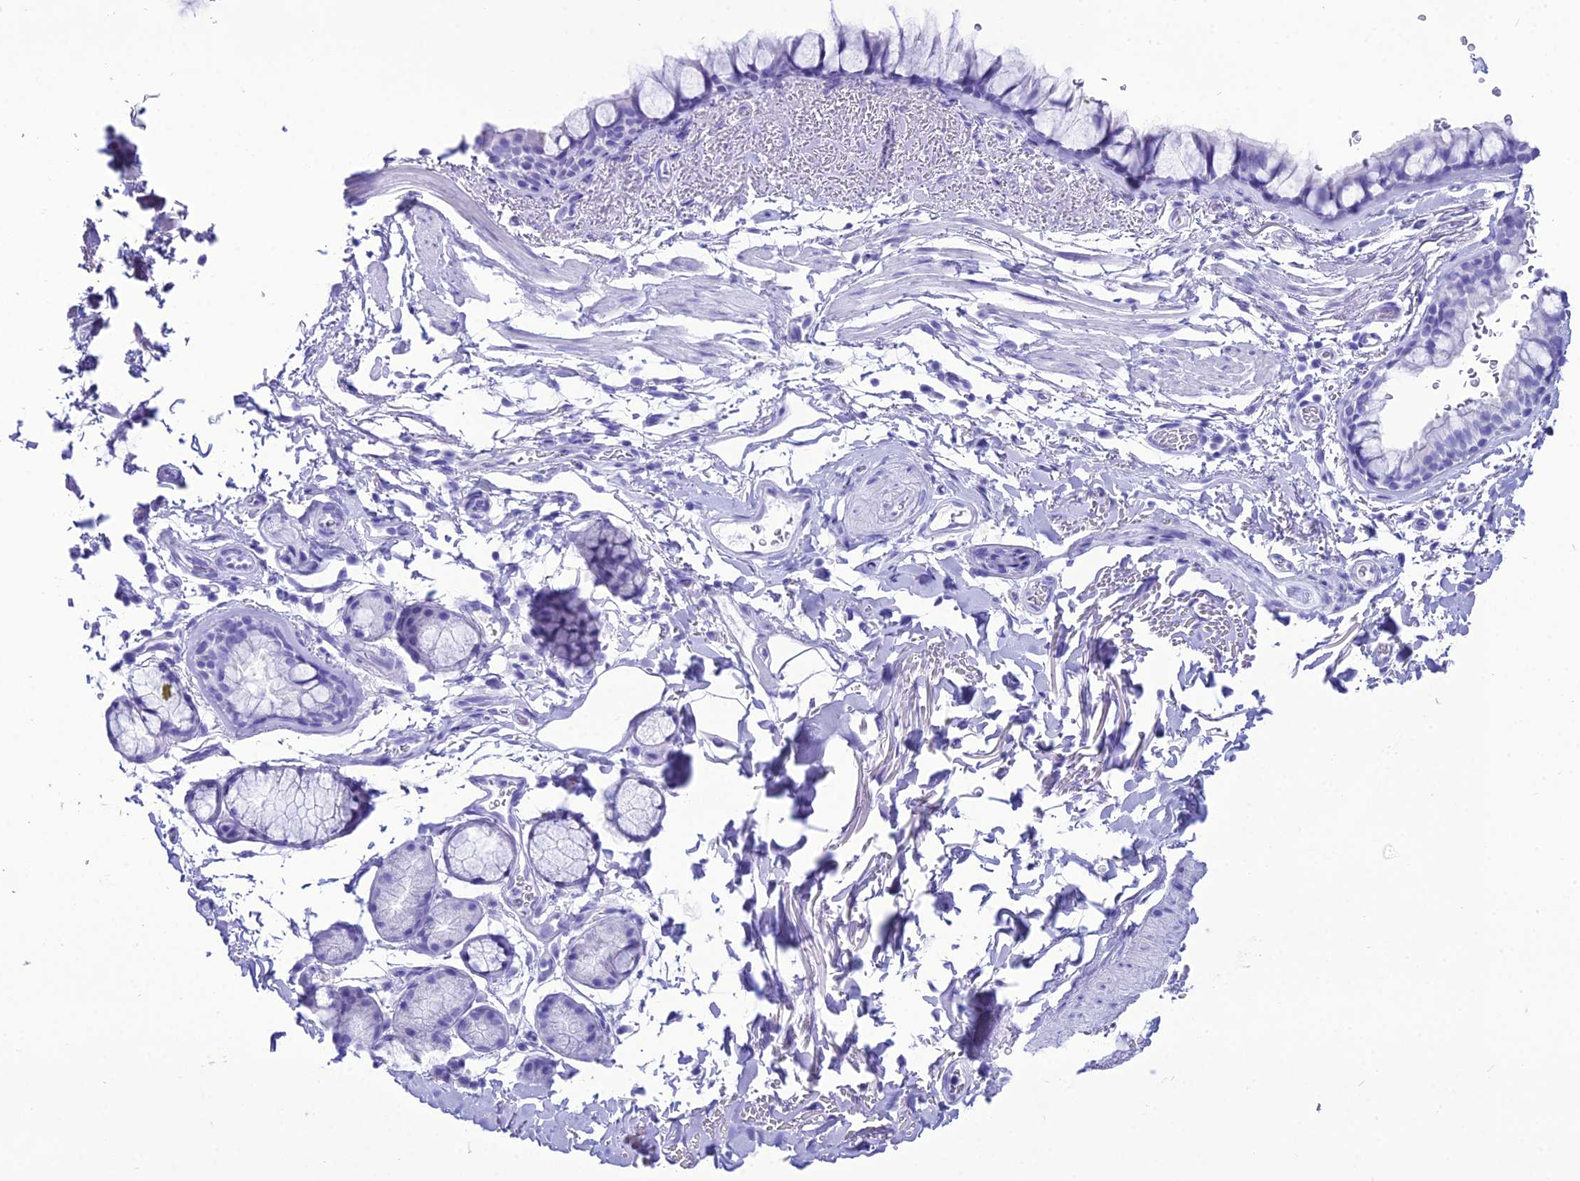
{"staining": {"intensity": "negative", "quantity": "none", "location": "none"}, "tissue": "bronchus", "cell_type": "Respiratory epithelial cells", "image_type": "normal", "snomed": [{"axis": "morphology", "description": "Normal tissue, NOS"}, {"axis": "topography", "description": "Bronchus"}], "caption": "An IHC histopathology image of unremarkable bronchus is shown. There is no staining in respiratory epithelial cells of bronchus. (Brightfield microscopy of DAB immunohistochemistry at high magnification).", "gene": "PNMA5", "patient": {"sex": "male", "age": 65}}